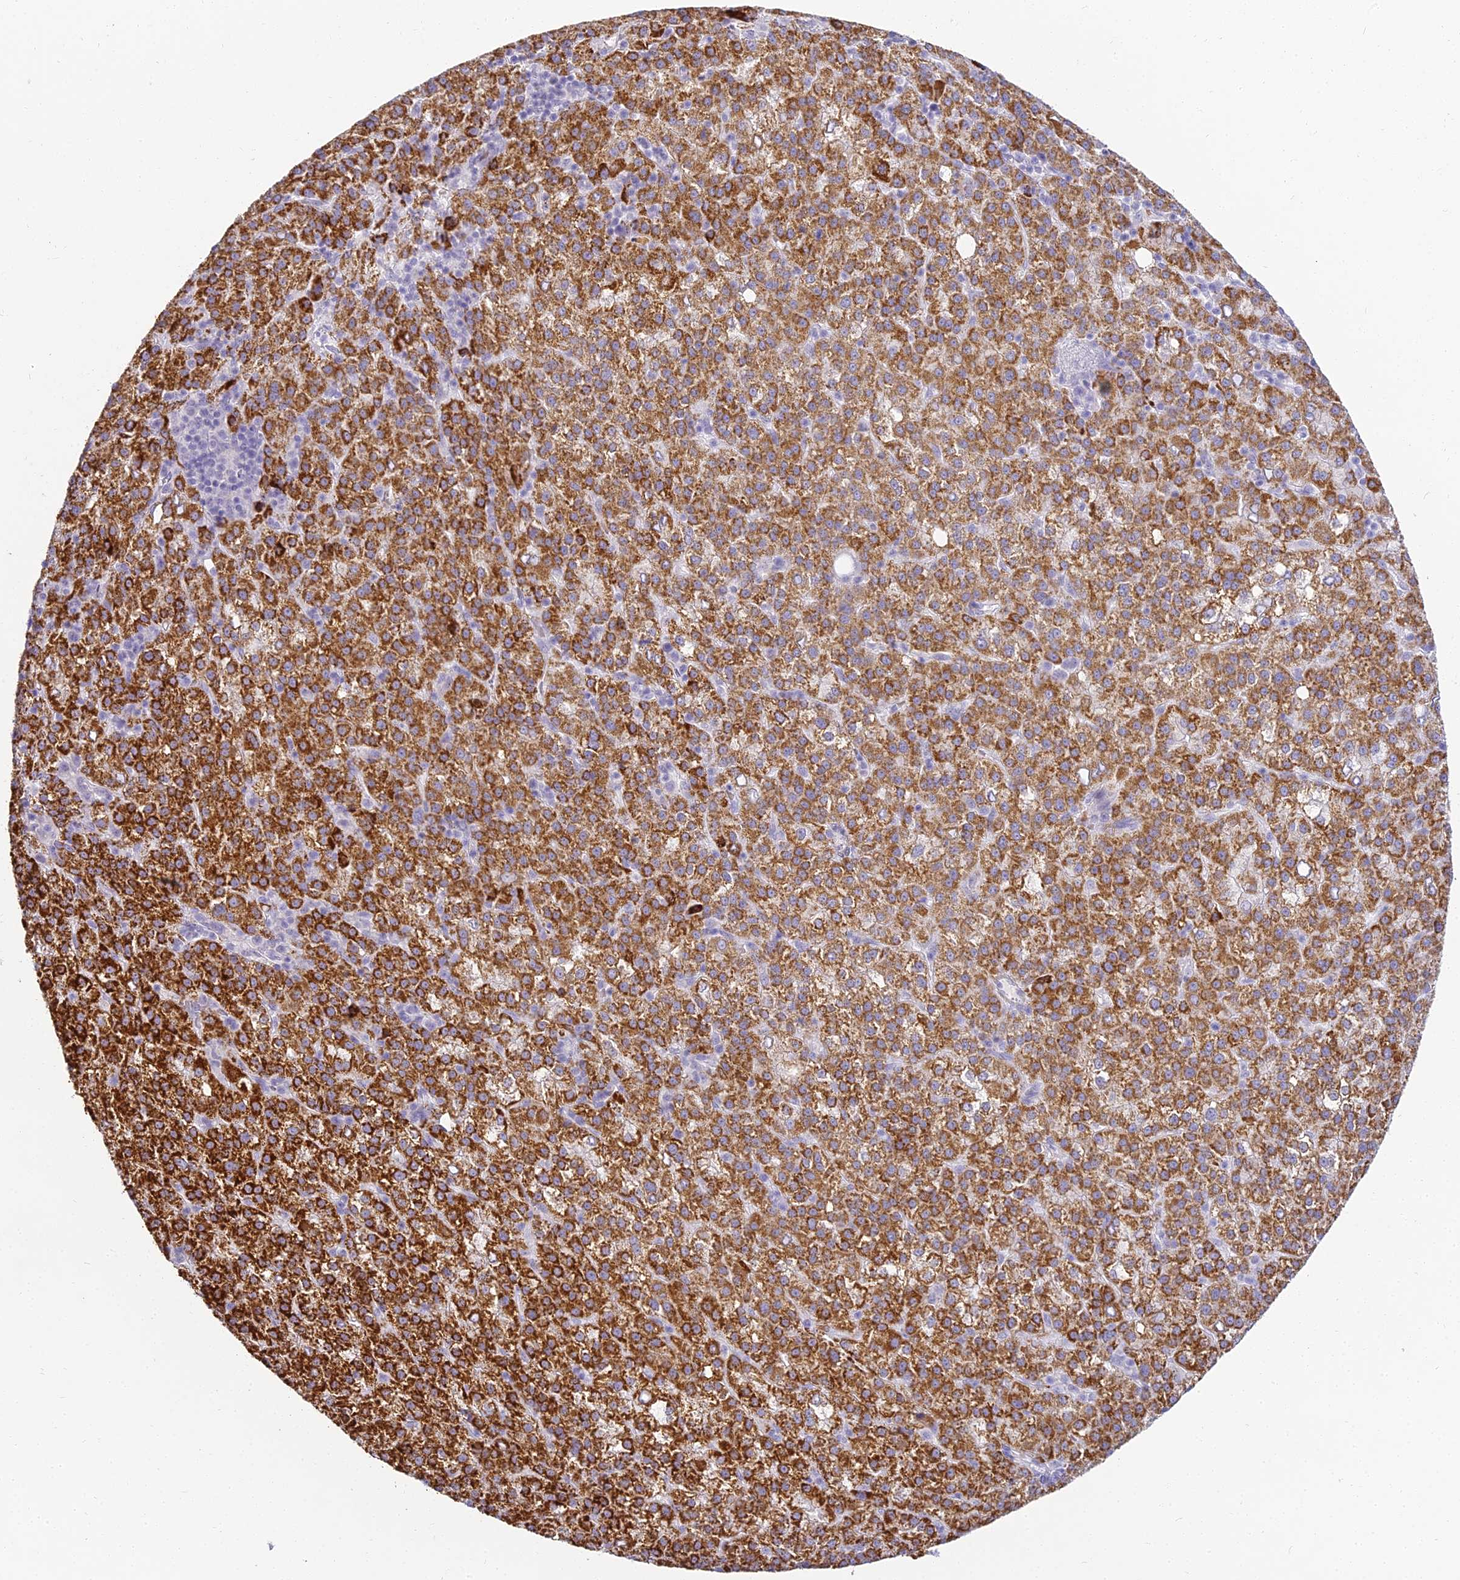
{"staining": {"intensity": "strong", "quantity": ">75%", "location": "cytoplasmic/membranous"}, "tissue": "liver cancer", "cell_type": "Tumor cells", "image_type": "cancer", "snomed": [{"axis": "morphology", "description": "Carcinoma, Hepatocellular, NOS"}, {"axis": "topography", "description": "Liver"}], "caption": "Liver cancer stained with immunohistochemistry (IHC) demonstrates strong cytoplasmic/membranous expression in about >75% of tumor cells. (brown staining indicates protein expression, while blue staining denotes nuclei).", "gene": "ALPG", "patient": {"sex": "female", "age": 58}}